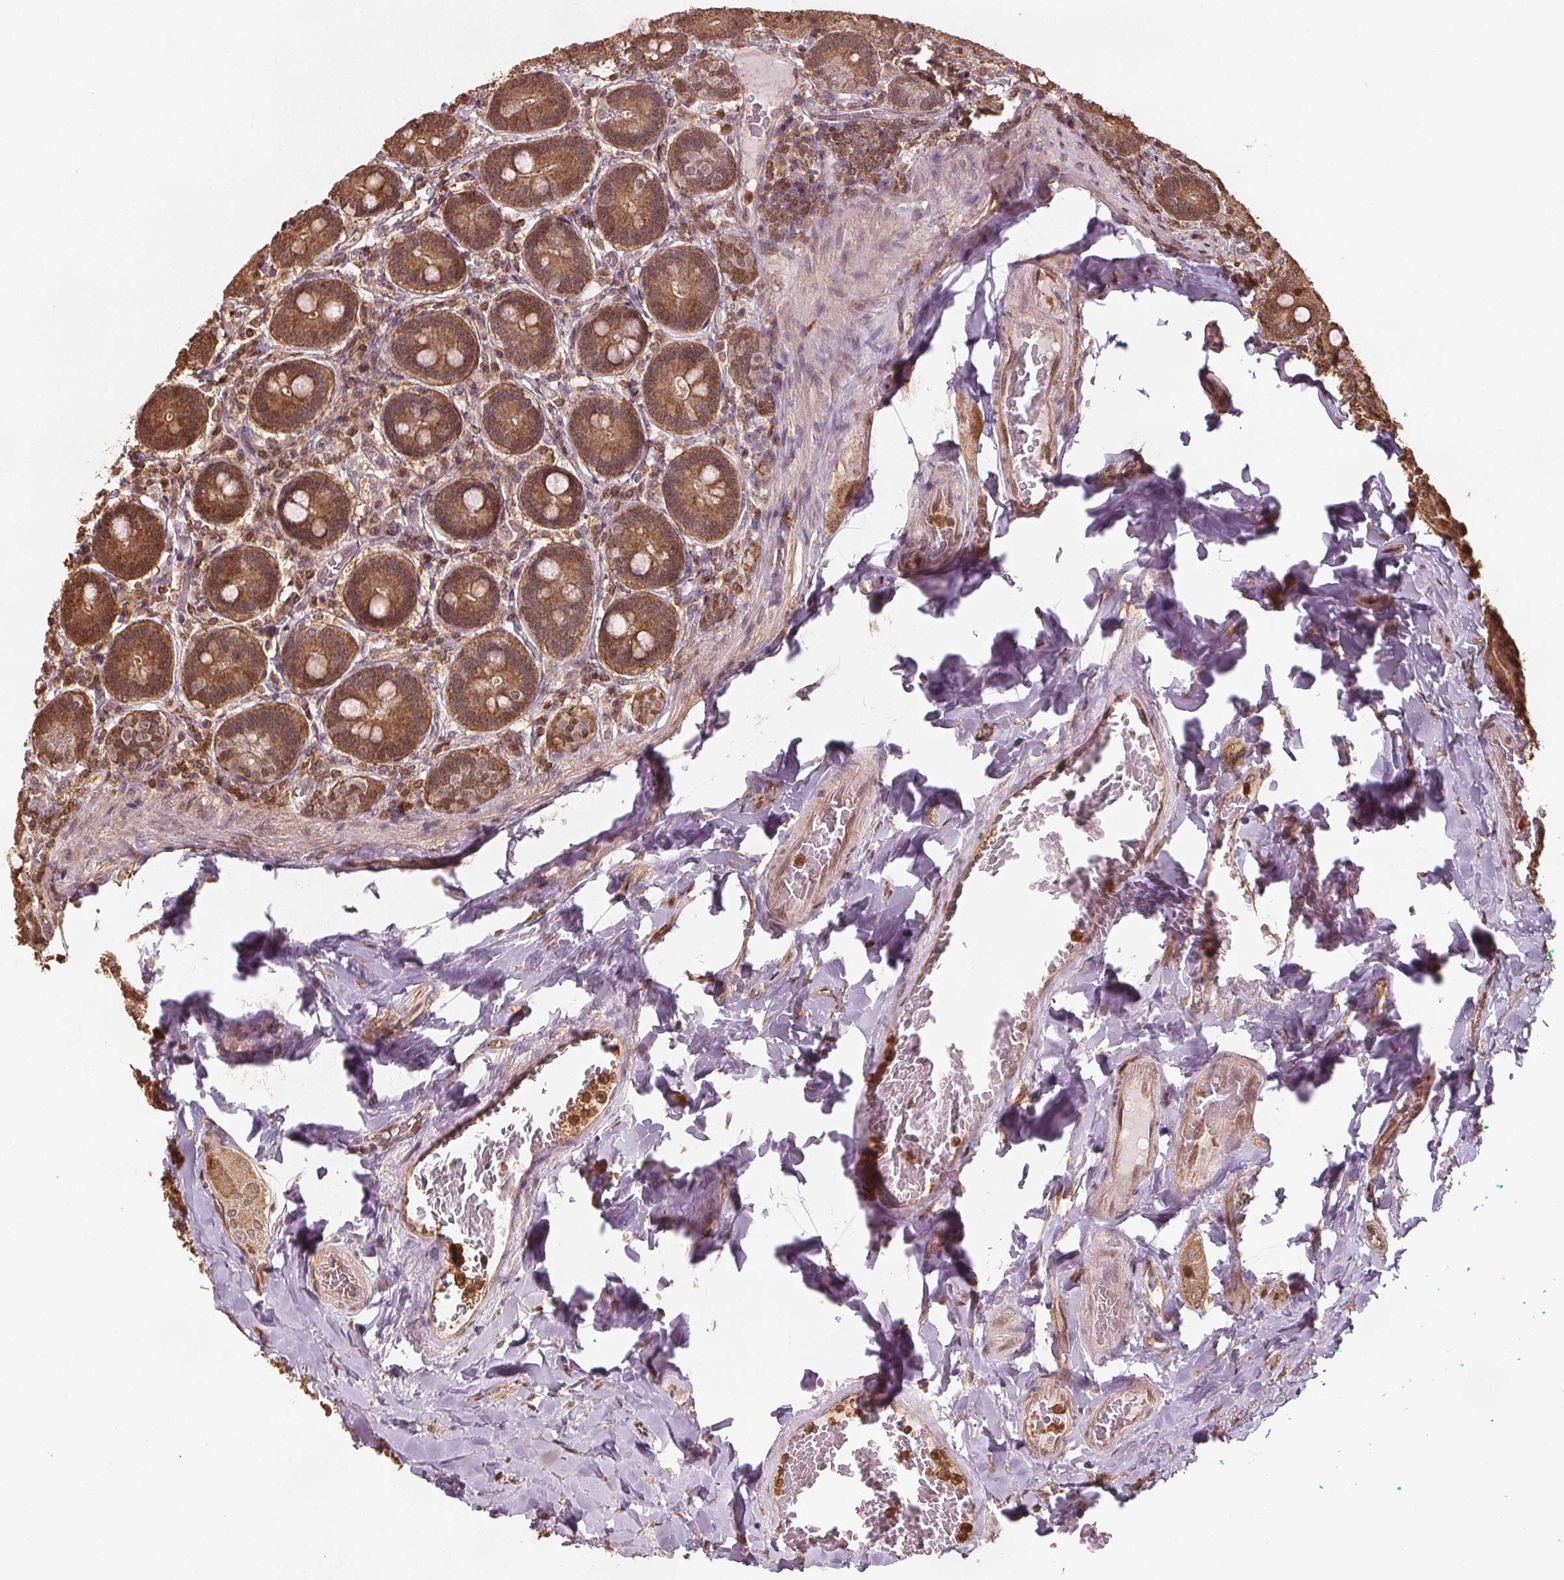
{"staining": {"intensity": "moderate", "quantity": ">75%", "location": "cytoplasmic/membranous,nuclear"}, "tissue": "duodenum", "cell_type": "Glandular cells", "image_type": "normal", "snomed": [{"axis": "morphology", "description": "Normal tissue, NOS"}, {"axis": "topography", "description": "Duodenum"}], "caption": "Immunohistochemical staining of normal human duodenum exhibits moderate cytoplasmic/membranous,nuclear protein positivity in about >75% of glandular cells.", "gene": "ENO1", "patient": {"sex": "female", "age": 62}}